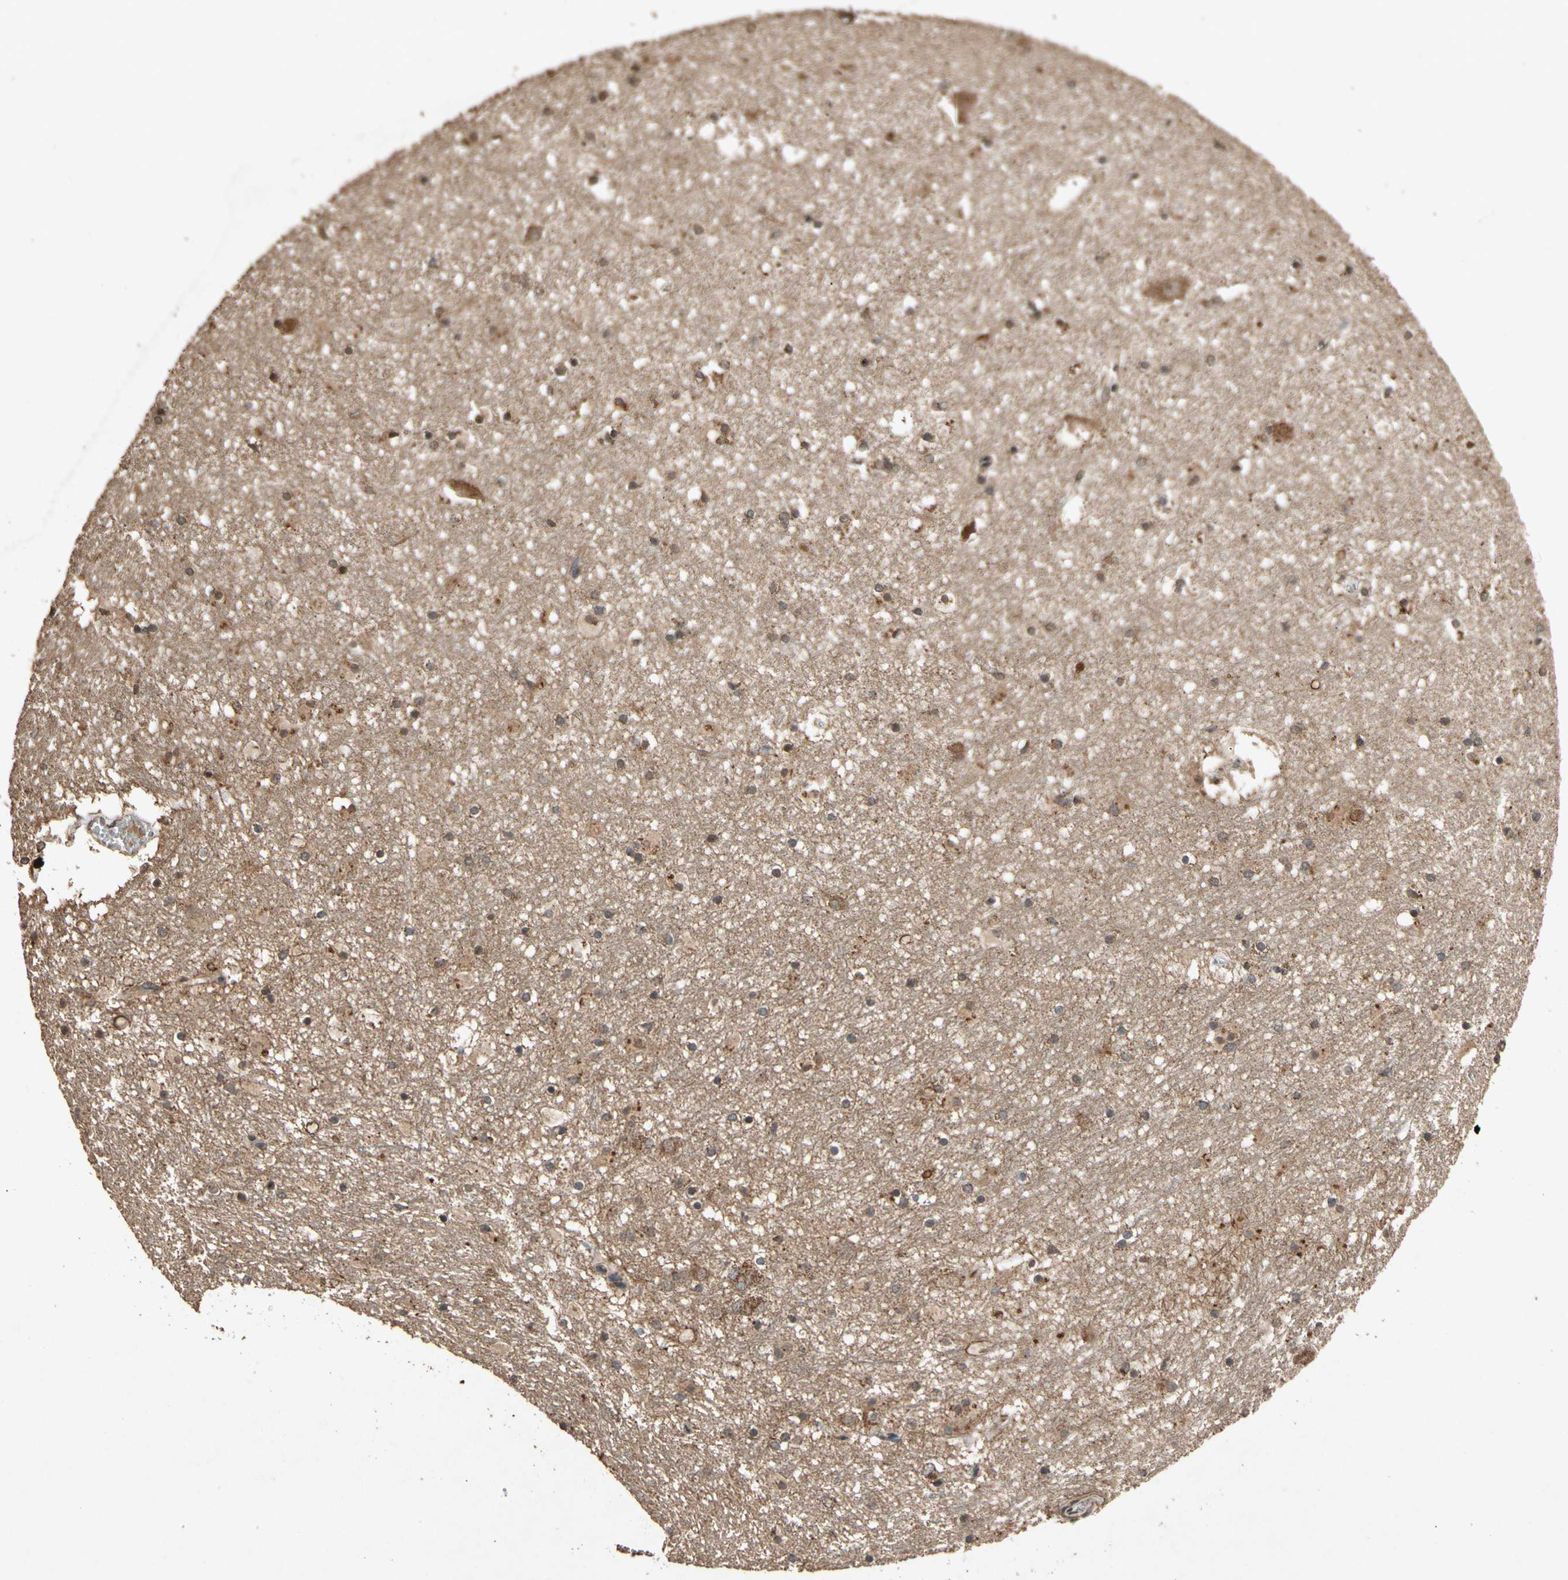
{"staining": {"intensity": "moderate", "quantity": ">75%", "location": "cytoplasmic/membranous,nuclear"}, "tissue": "hippocampus", "cell_type": "Glial cells", "image_type": "normal", "snomed": [{"axis": "morphology", "description": "Normal tissue, NOS"}, {"axis": "topography", "description": "Hippocampus"}], "caption": "Immunohistochemistry photomicrograph of unremarkable hippocampus: human hippocampus stained using immunohistochemistry displays medium levels of moderate protein expression localized specifically in the cytoplasmic/membranous,nuclear of glial cells, appearing as a cytoplasmic/membranous,nuclear brown color.", "gene": "TXN2", "patient": {"sex": "male", "age": 45}}